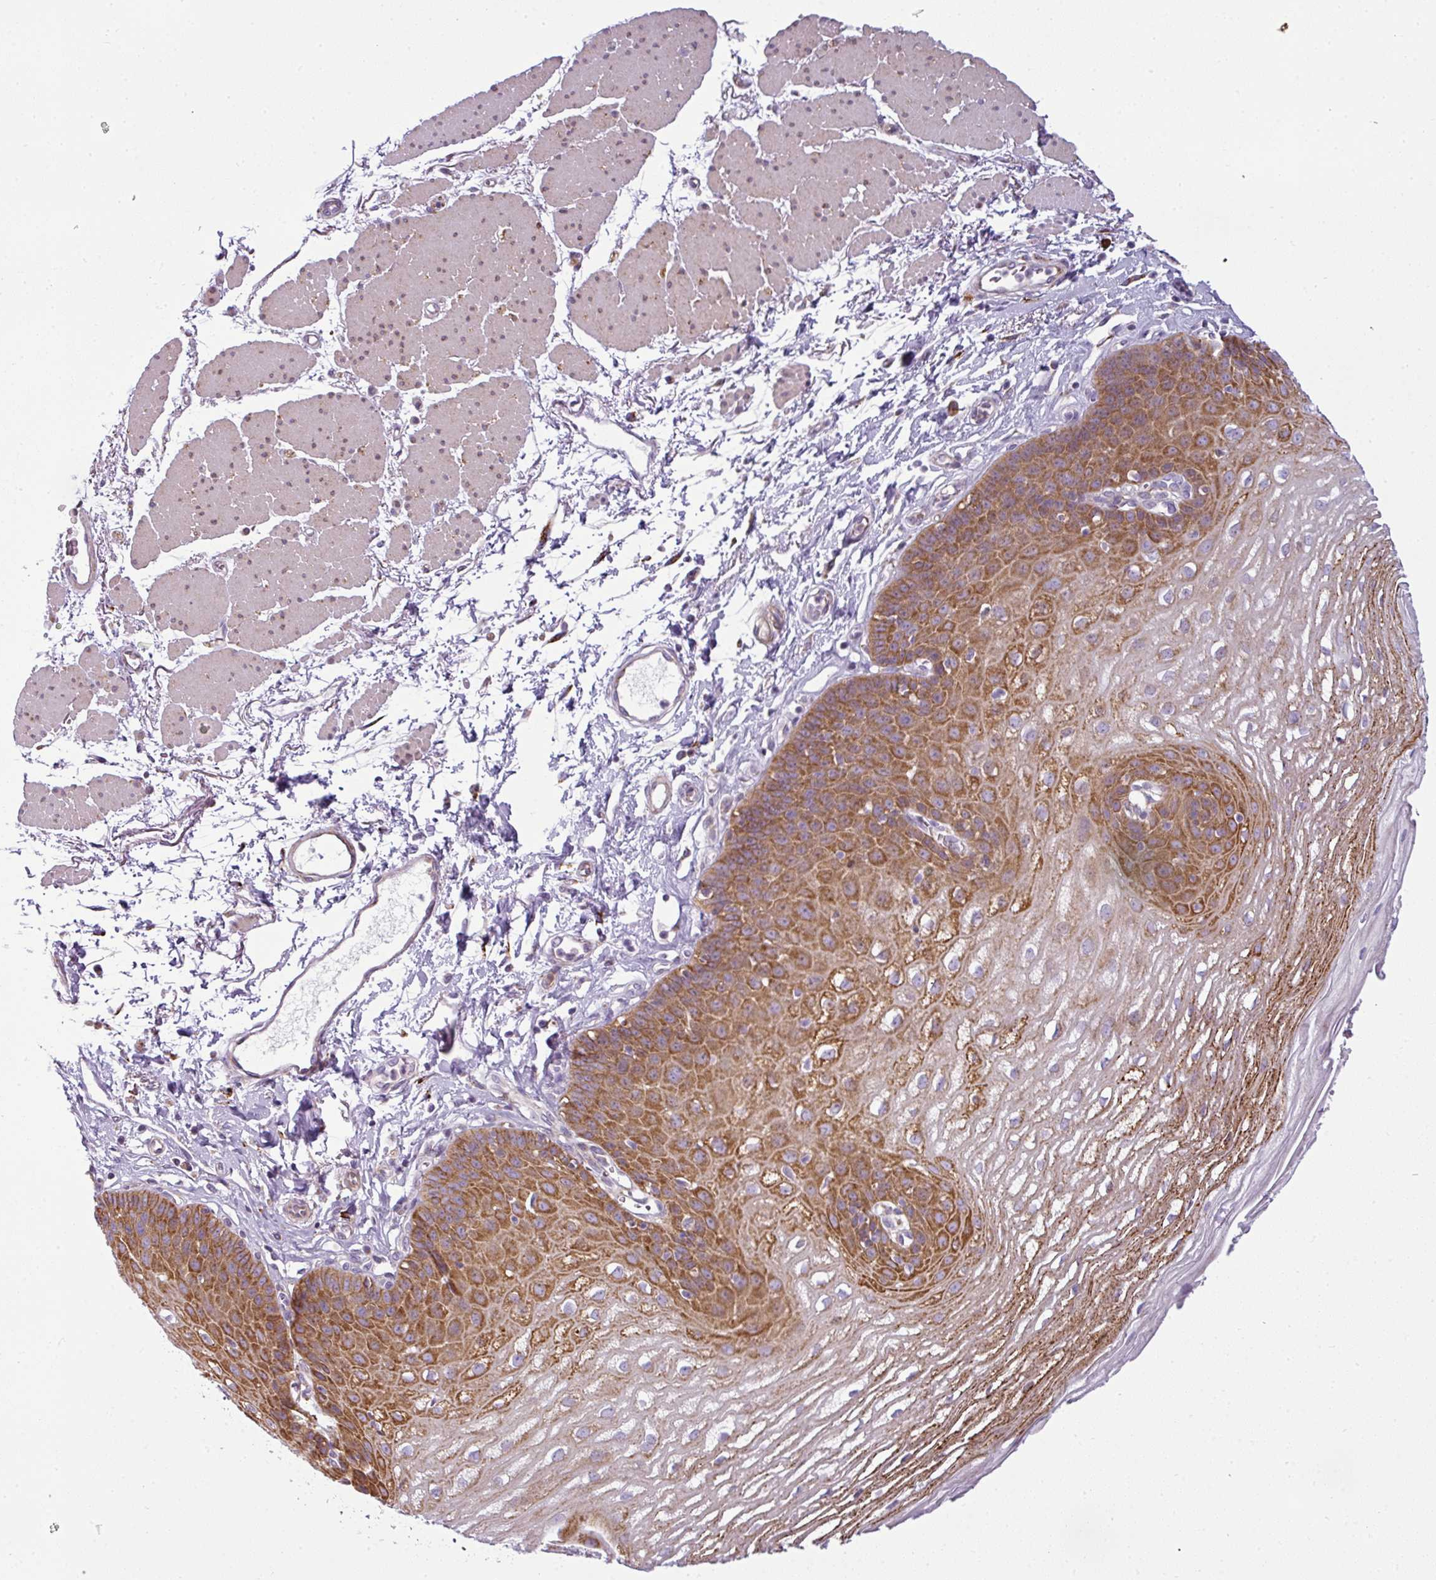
{"staining": {"intensity": "strong", "quantity": ">75%", "location": "cytoplasmic/membranous"}, "tissue": "esophagus", "cell_type": "Squamous epithelial cells", "image_type": "normal", "snomed": [{"axis": "morphology", "description": "Normal tissue, NOS"}, {"axis": "topography", "description": "Esophagus"}], "caption": "High-magnification brightfield microscopy of benign esophagus stained with DAB (3,3'-diaminobenzidine) (brown) and counterstained with hematoxylin (blue). squamous epithelial cells exhibit strong cytoplasmic/membranous positivity is identified in approximately>75% of cells.", "gene": "ANKRD18A", "patient": {"sex": "female", "age": 81}}